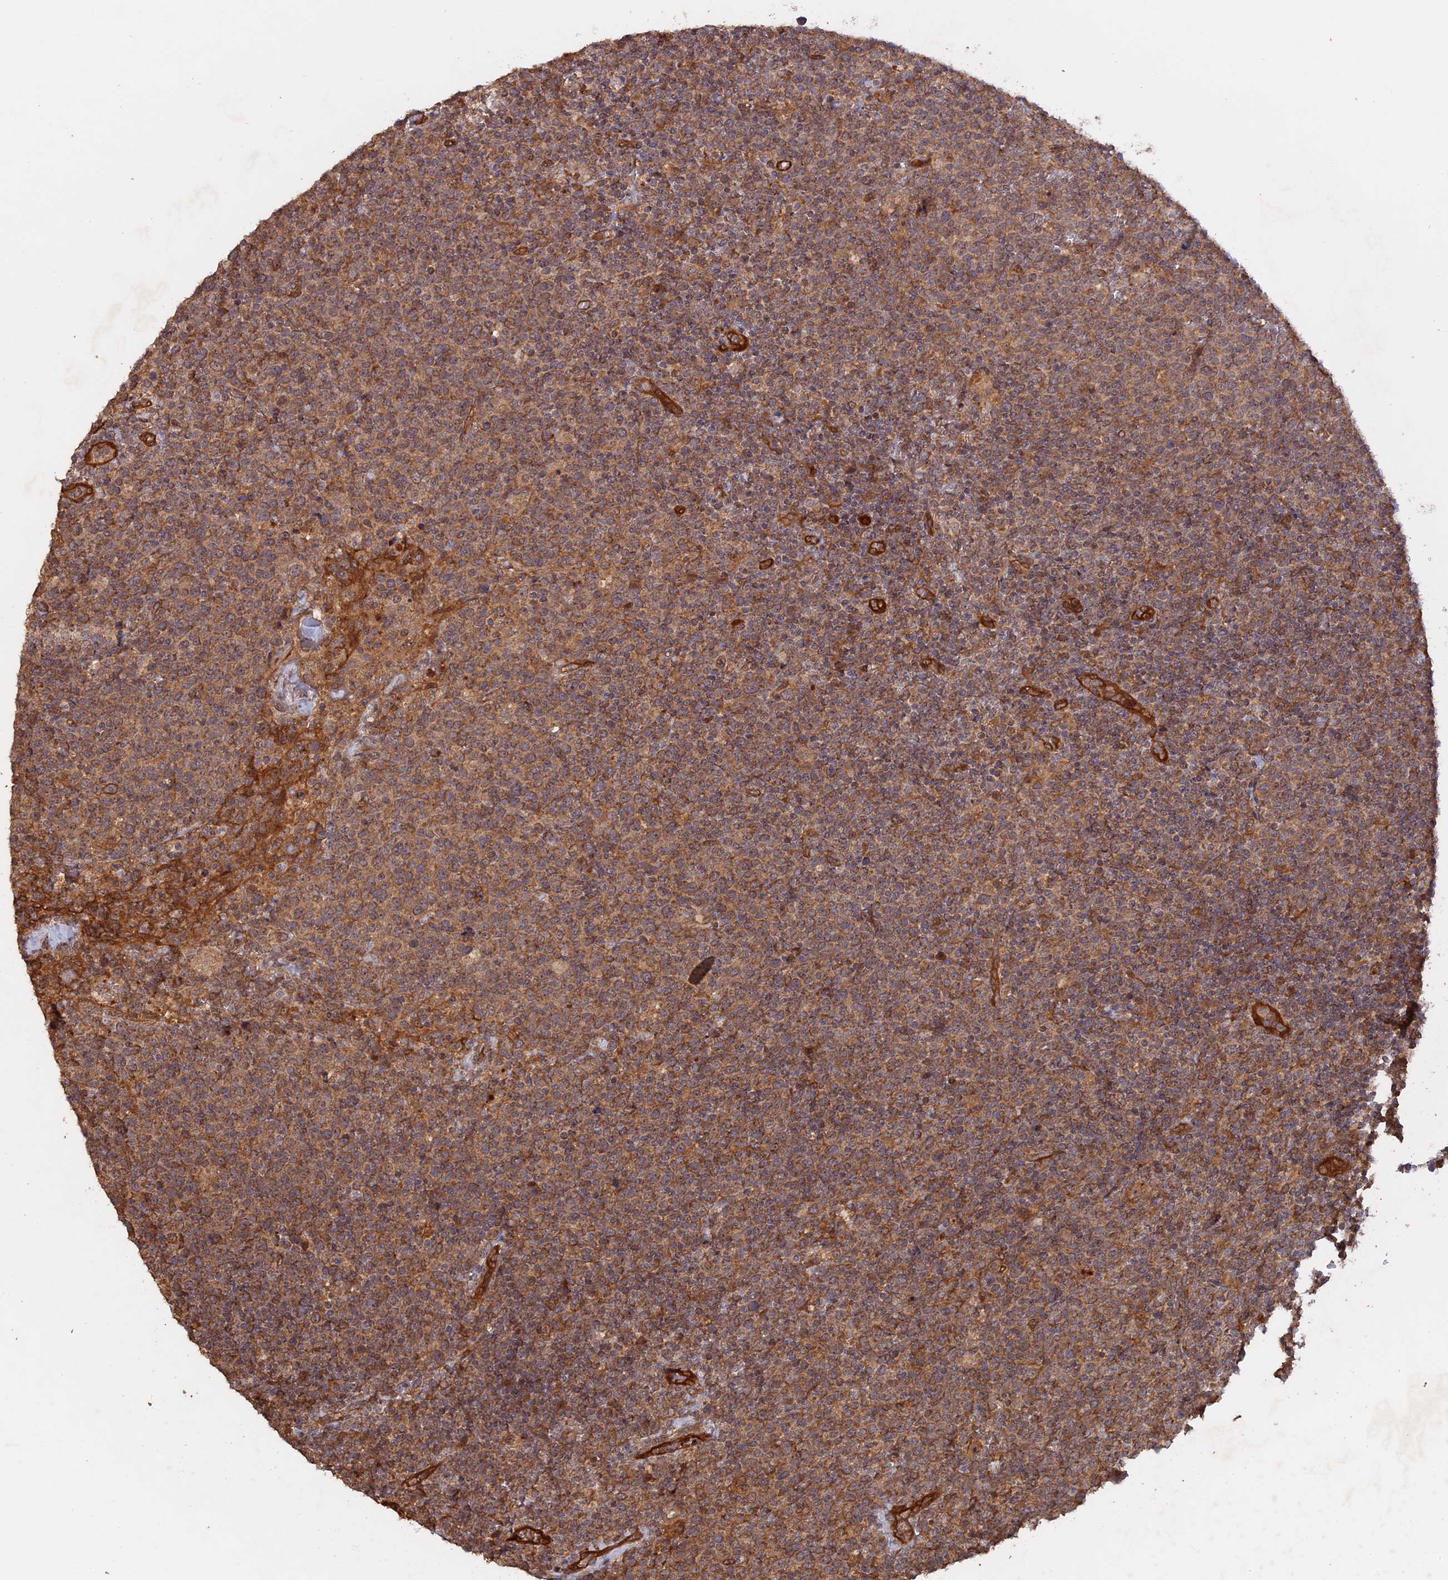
{"staining": {"intensity": "moderate", "quantity": ">75%", "location": "cytoplasmic/membranous"}, "tissue": "lymphoma", "cell_type": "Tumor cells", "image_type": "cancer", "snomed": [{"axis": "morphology", "description": "Malignant lymphoma, non-Hodgkin's type, High grade"}, {"axis": "topography", "description": "Lymph node"}], "caption": "There is medium levels of moderate cytoplasmic/membranous staining in tumor cells of lymphoma, as demonstrated by immunohistochemical staining (brown color).", "gene": "SAC3D1", "patient": {"sex": "male", "age": 61}}